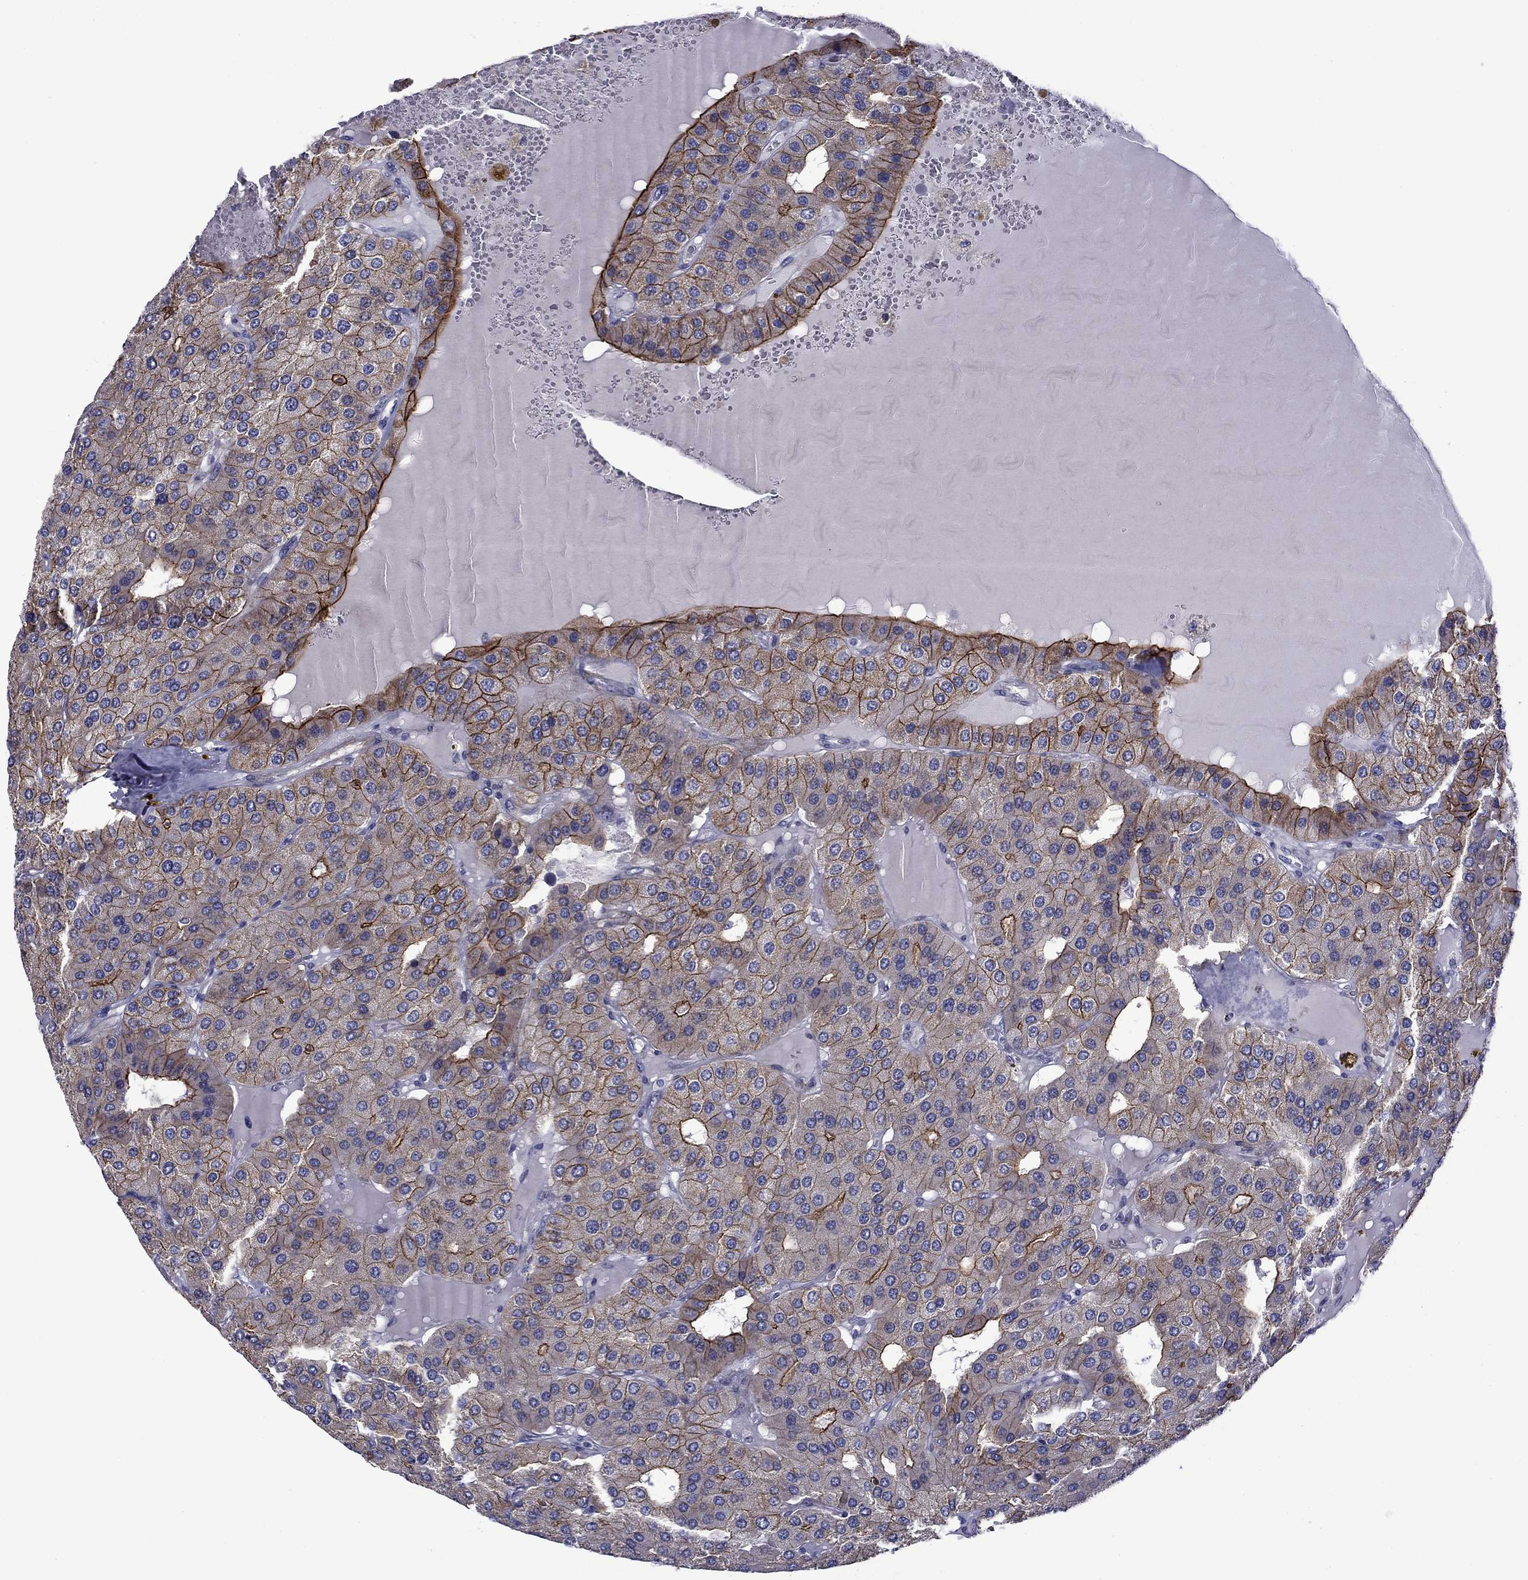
{"staining": {"intensity": "moderate", "quantity": ">75%", "location": "cytoplasmic/membranous"}, "tissue": "parathyroid gland", "cell_type": "Glandular cells", "image_type": "normal", "snomed": [{"axis": "morphology", "description": "Normal tissue, NOS"}, {"axis": "morphology", "description": "Adenoma, NOS"}, {"axis": "topography", "description": "Parathyroid gland"}], "caption": "Glandular cells display moderate cytoplasmic/membranous positivity in approximately >75% of cells in benign parathyroid gland. (Brightfield microscopy of DAB IHC at high magnification).", "gene": "LMO7", "patient": {"sex": "female", "age": 86}}